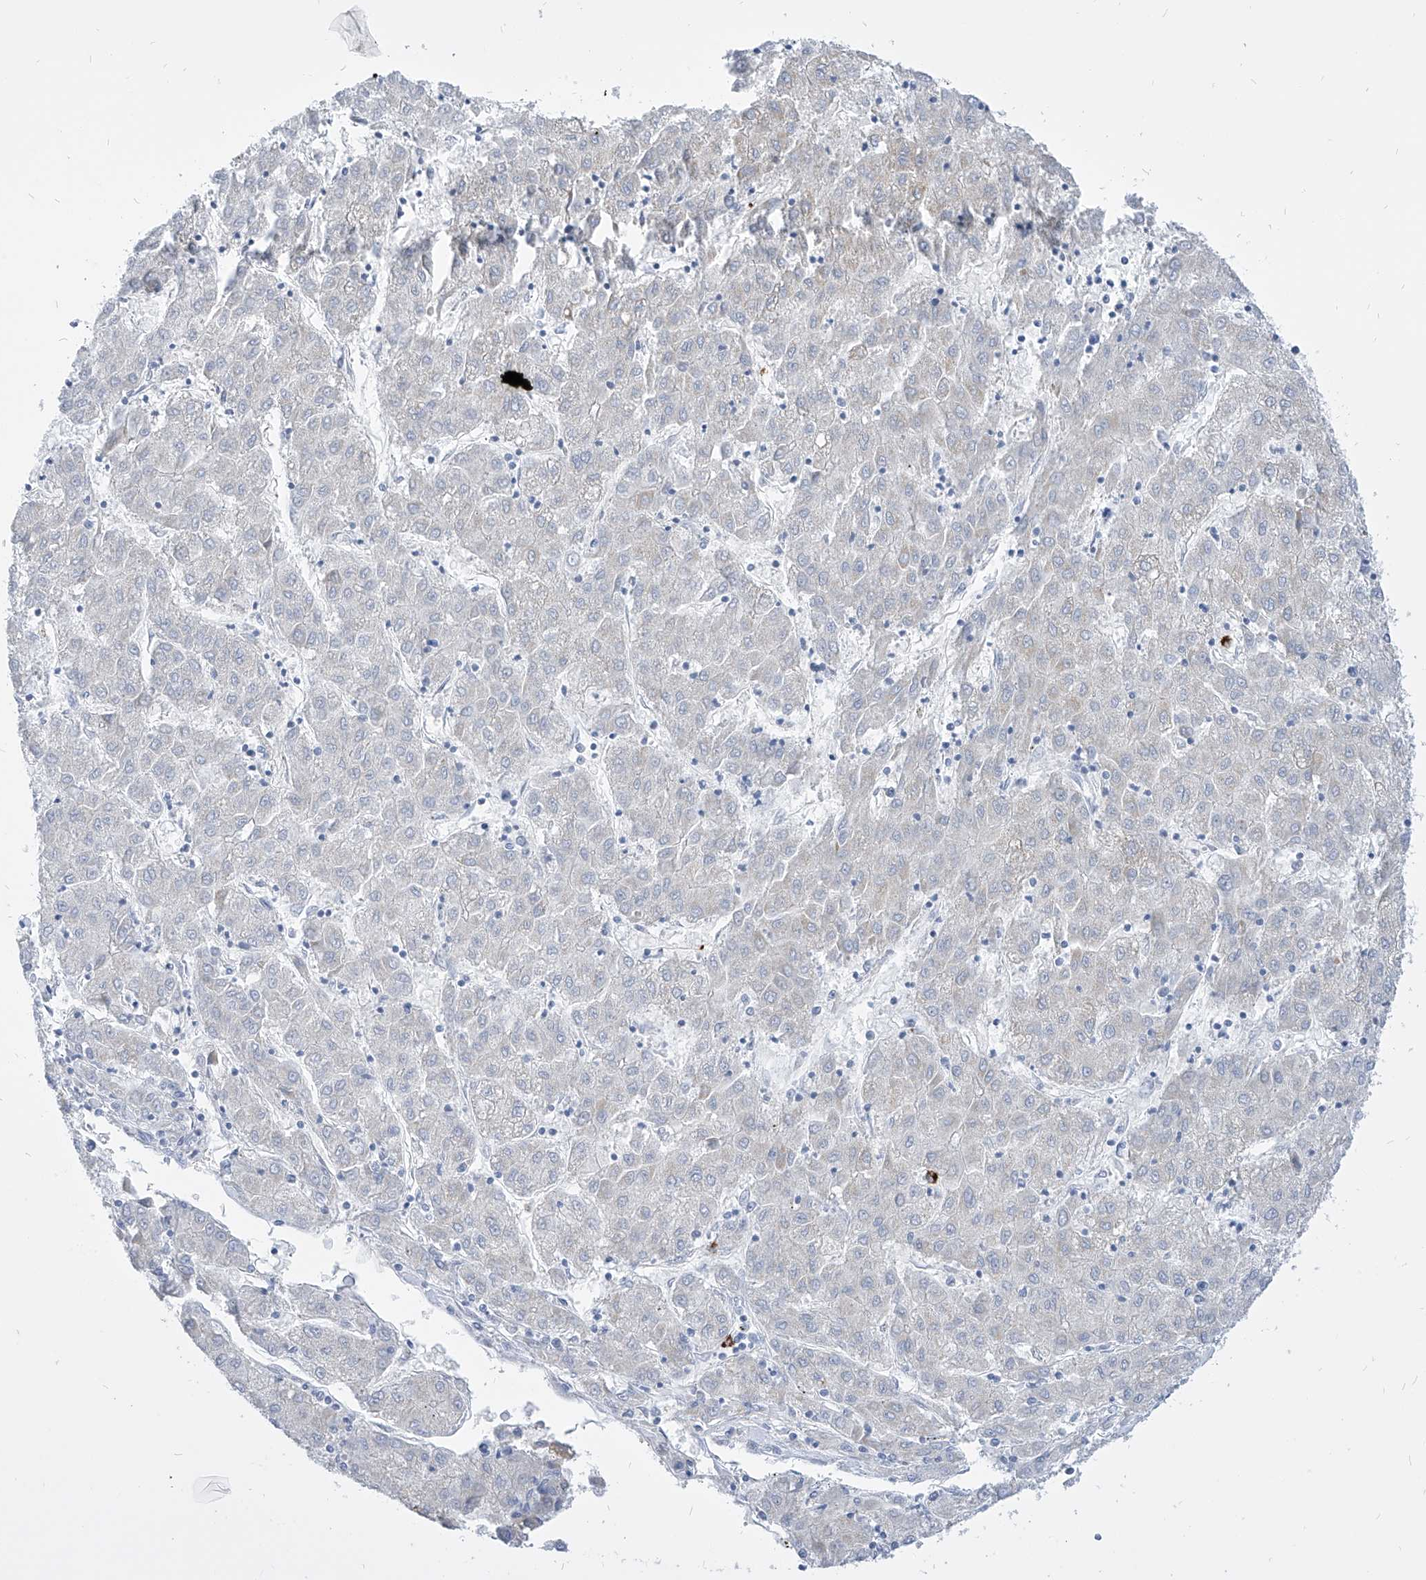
{"staining": {"intensity": "negative", "quantity": "none", "location": "none"}, "tissue": "liver cancer", "cell_type": "Tumor cells", "image_type": "cancer", "snomed": [{"axis": "morphology", "description": "Carcinoma, Hepatocellular, NOS"}, {"axis": "topography", "description": "Liver"}], "caption": "Liver cancer (hepatocellular carcinoma) stained for a protein using immunohistochemistry (IHC) exhibits no staining tumor cells.", "gene": "COQ3", "patient": {"sex": "male", "age": 72}}